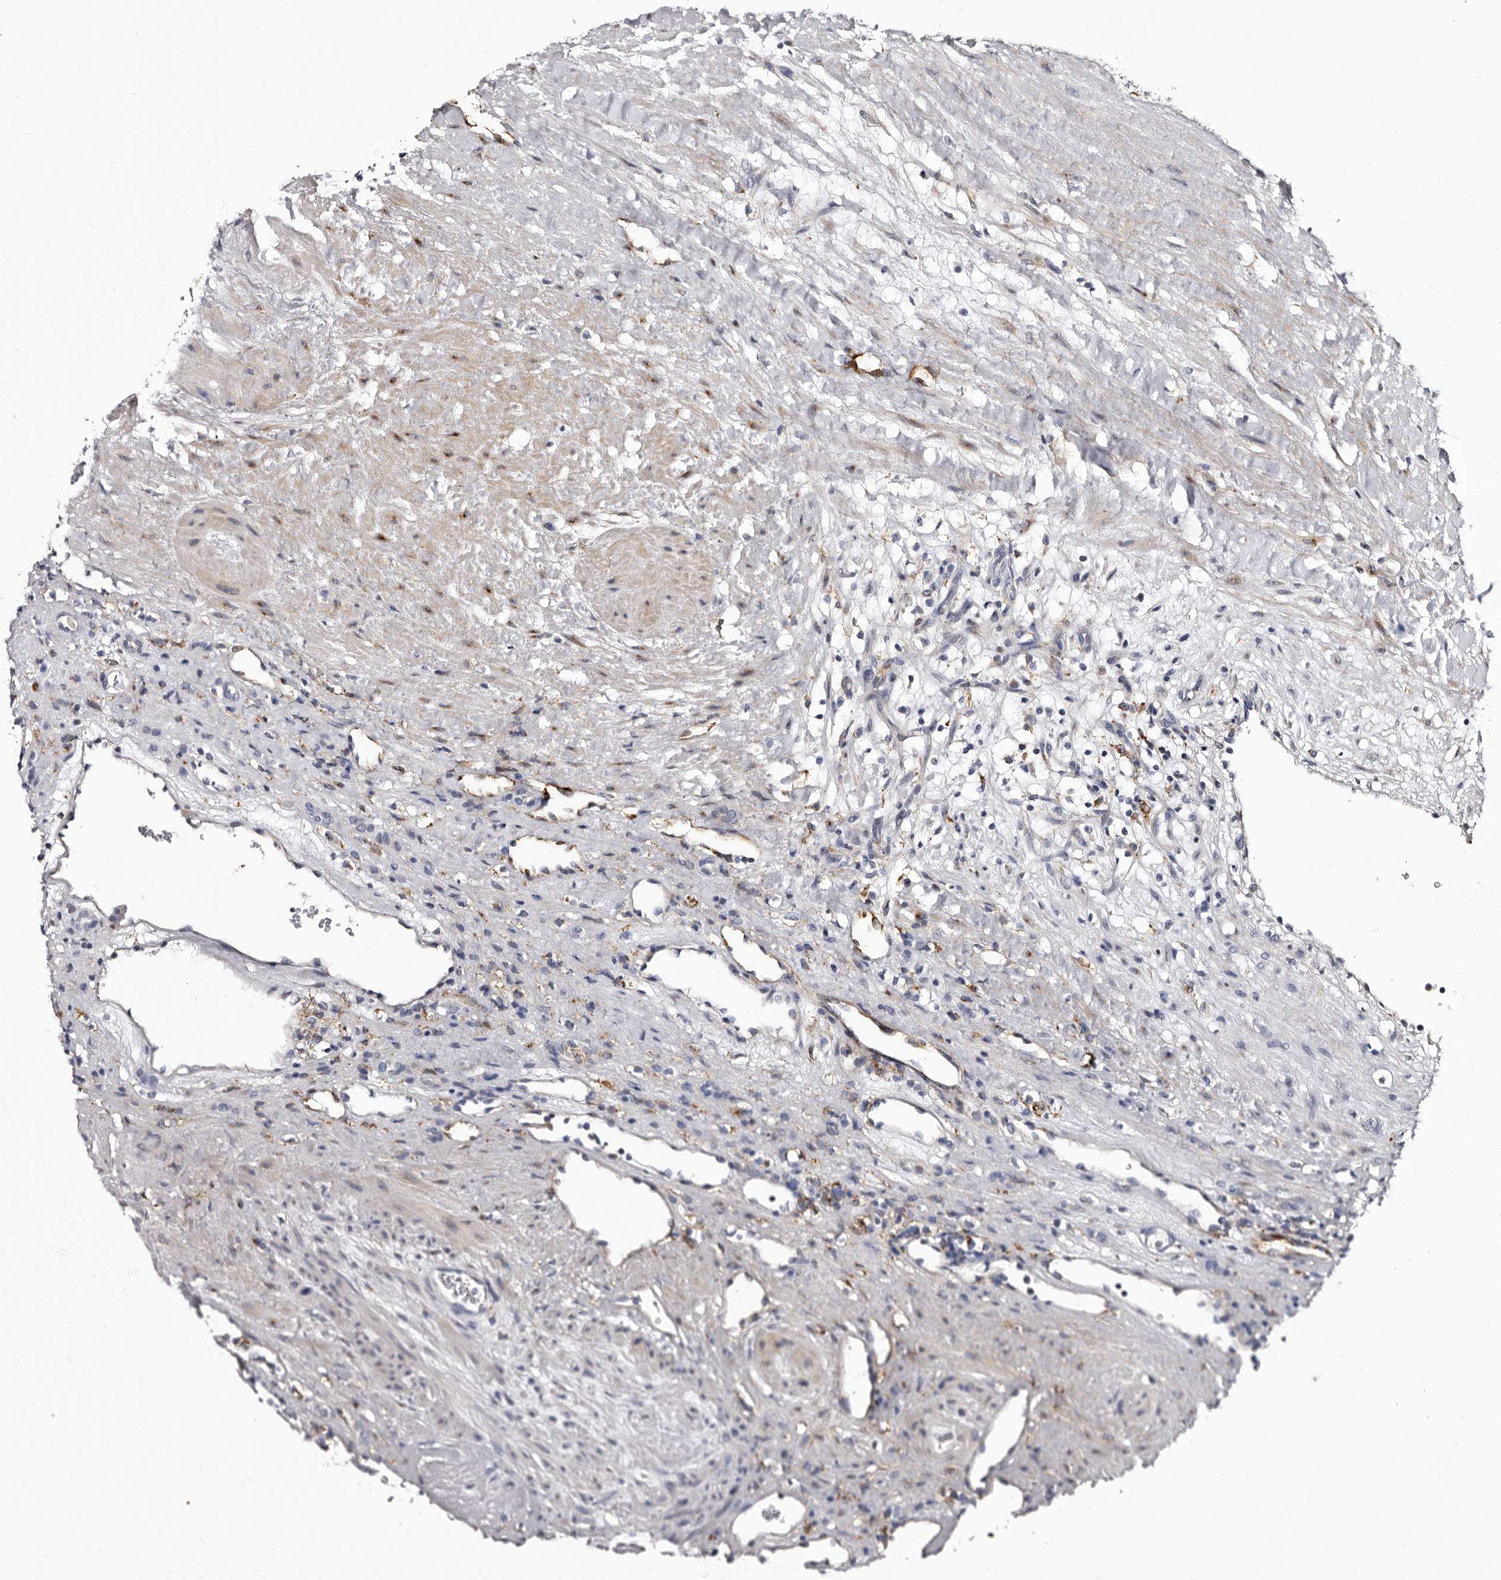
{"staining": {"intensity": "negative", "quantity": "none", "location": "none"}, "tissue": "renal cancer", "cell_type": "Tumor cells", "image_type": "cancer", "snomed": [{"axis": "morphology", "description": "Adenocarcinoma, NOS"}, {"axis": "topography", "description": "Kidney"}], "caption": "Histopathology image shows no significant protein staining in tumor cells of renal cancer.", "gene": "AUNIP", "patient": {"sex": "female", "age": 57}}